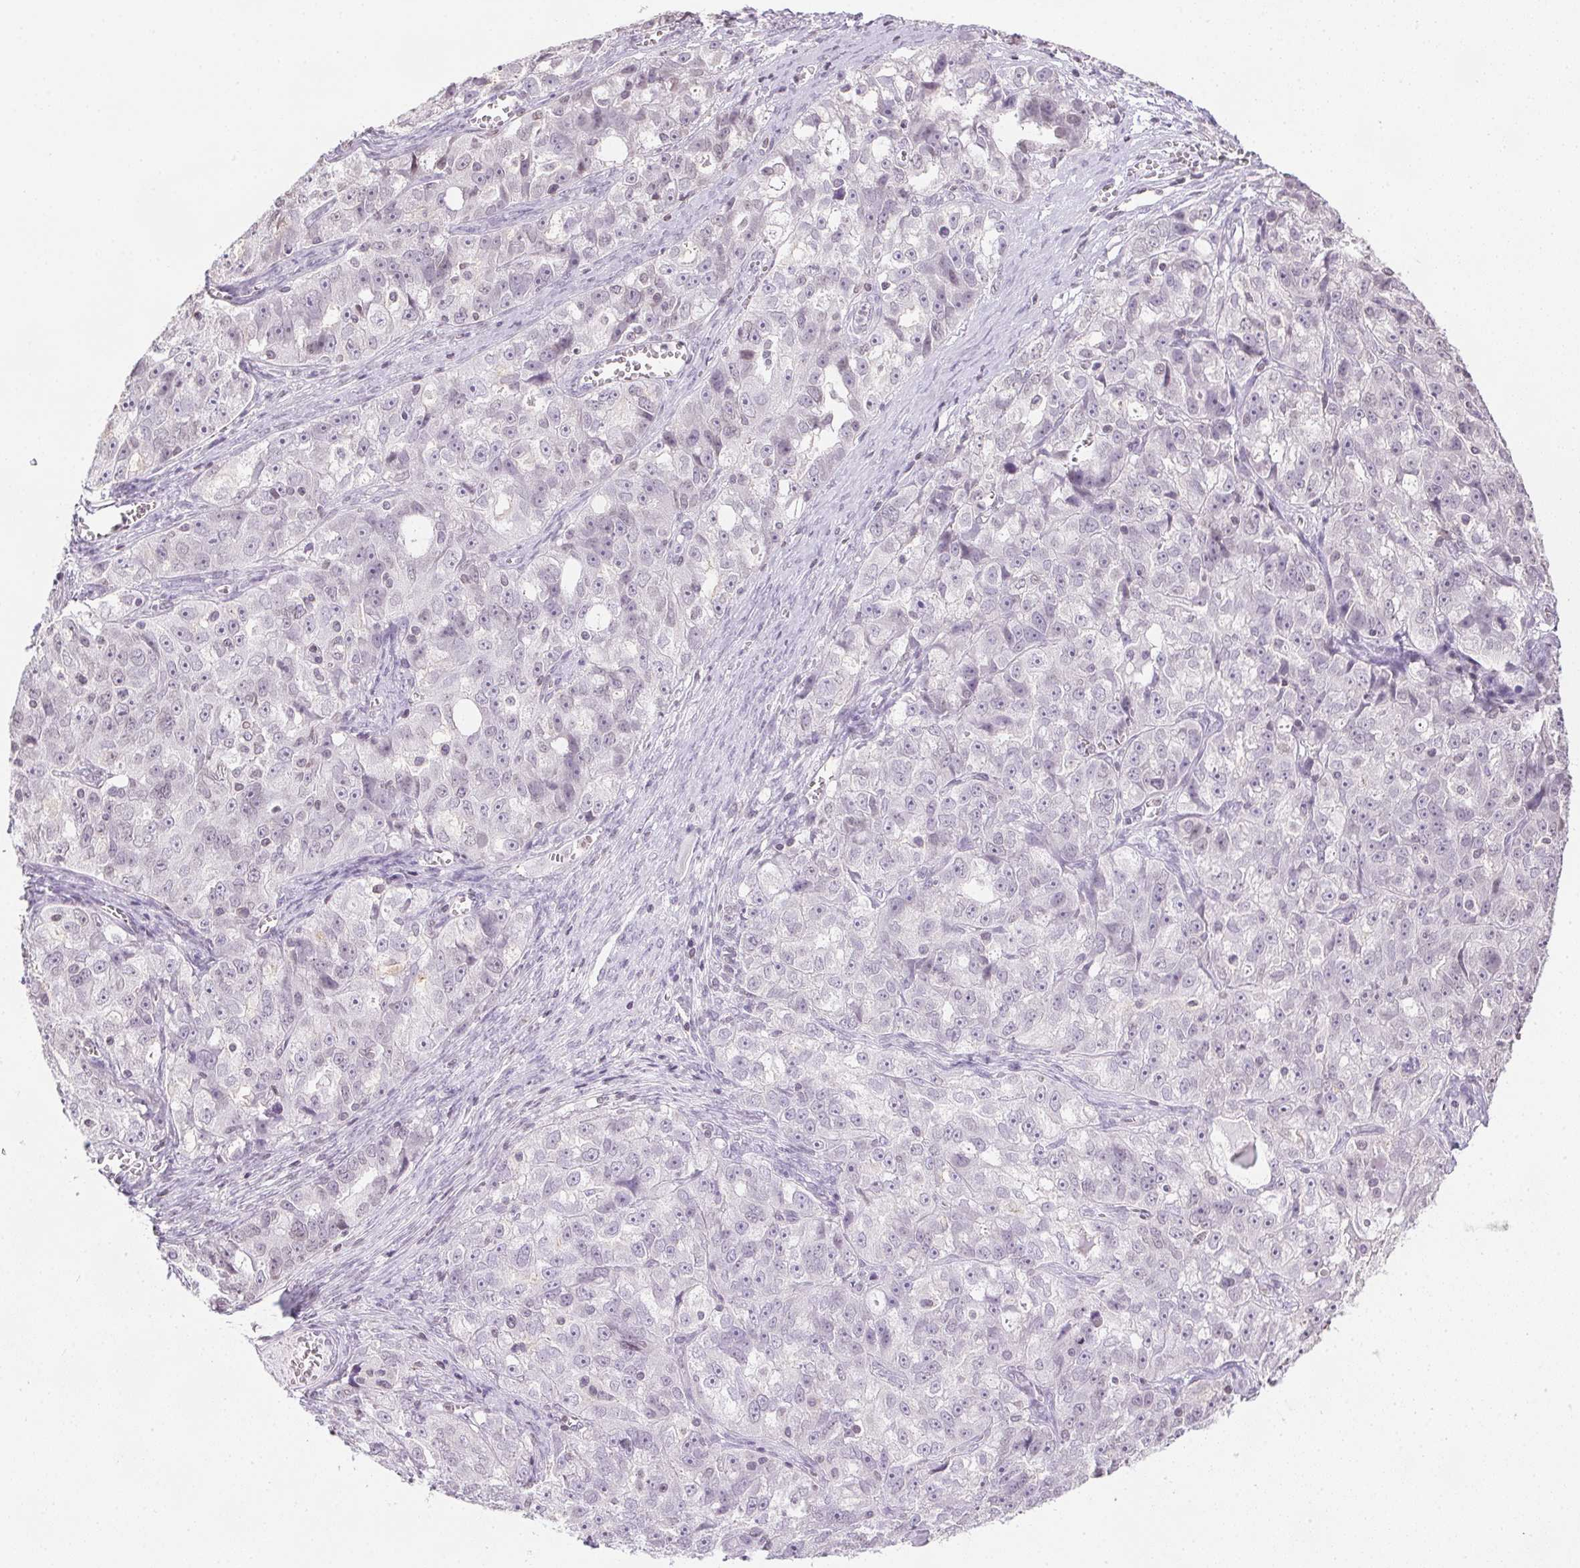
{"staining": {"intensity": "negative", "quantity": "none", "location": "none"}, "tissue": "ovarian cancer", "cell_type": "Tumor cells", "image_type": "cancer", "snomed": [{"axis": "morphology", "description": "Cystadenocarcinoma, serous, NOS"}, {"axis": "topography", "description": "Ovary"}], "caption": "High magnification brightfield microscopy of ovarian cancer (serous cystadenocarcinoma) stained with DAB (3,3'-diaminobenzidine) (brown) and counterstained with hematoxylin (blue): tumor cells show no significant staining. The staining was performed using DAB (3,3'-diaminobenzidine) to visualize the protein expression in brown, while the nuclei were stained in blue with hematoxylin (Magnification: 20x).", "gene": "PRL", "patient": {"sex": "female", "age": 51}}